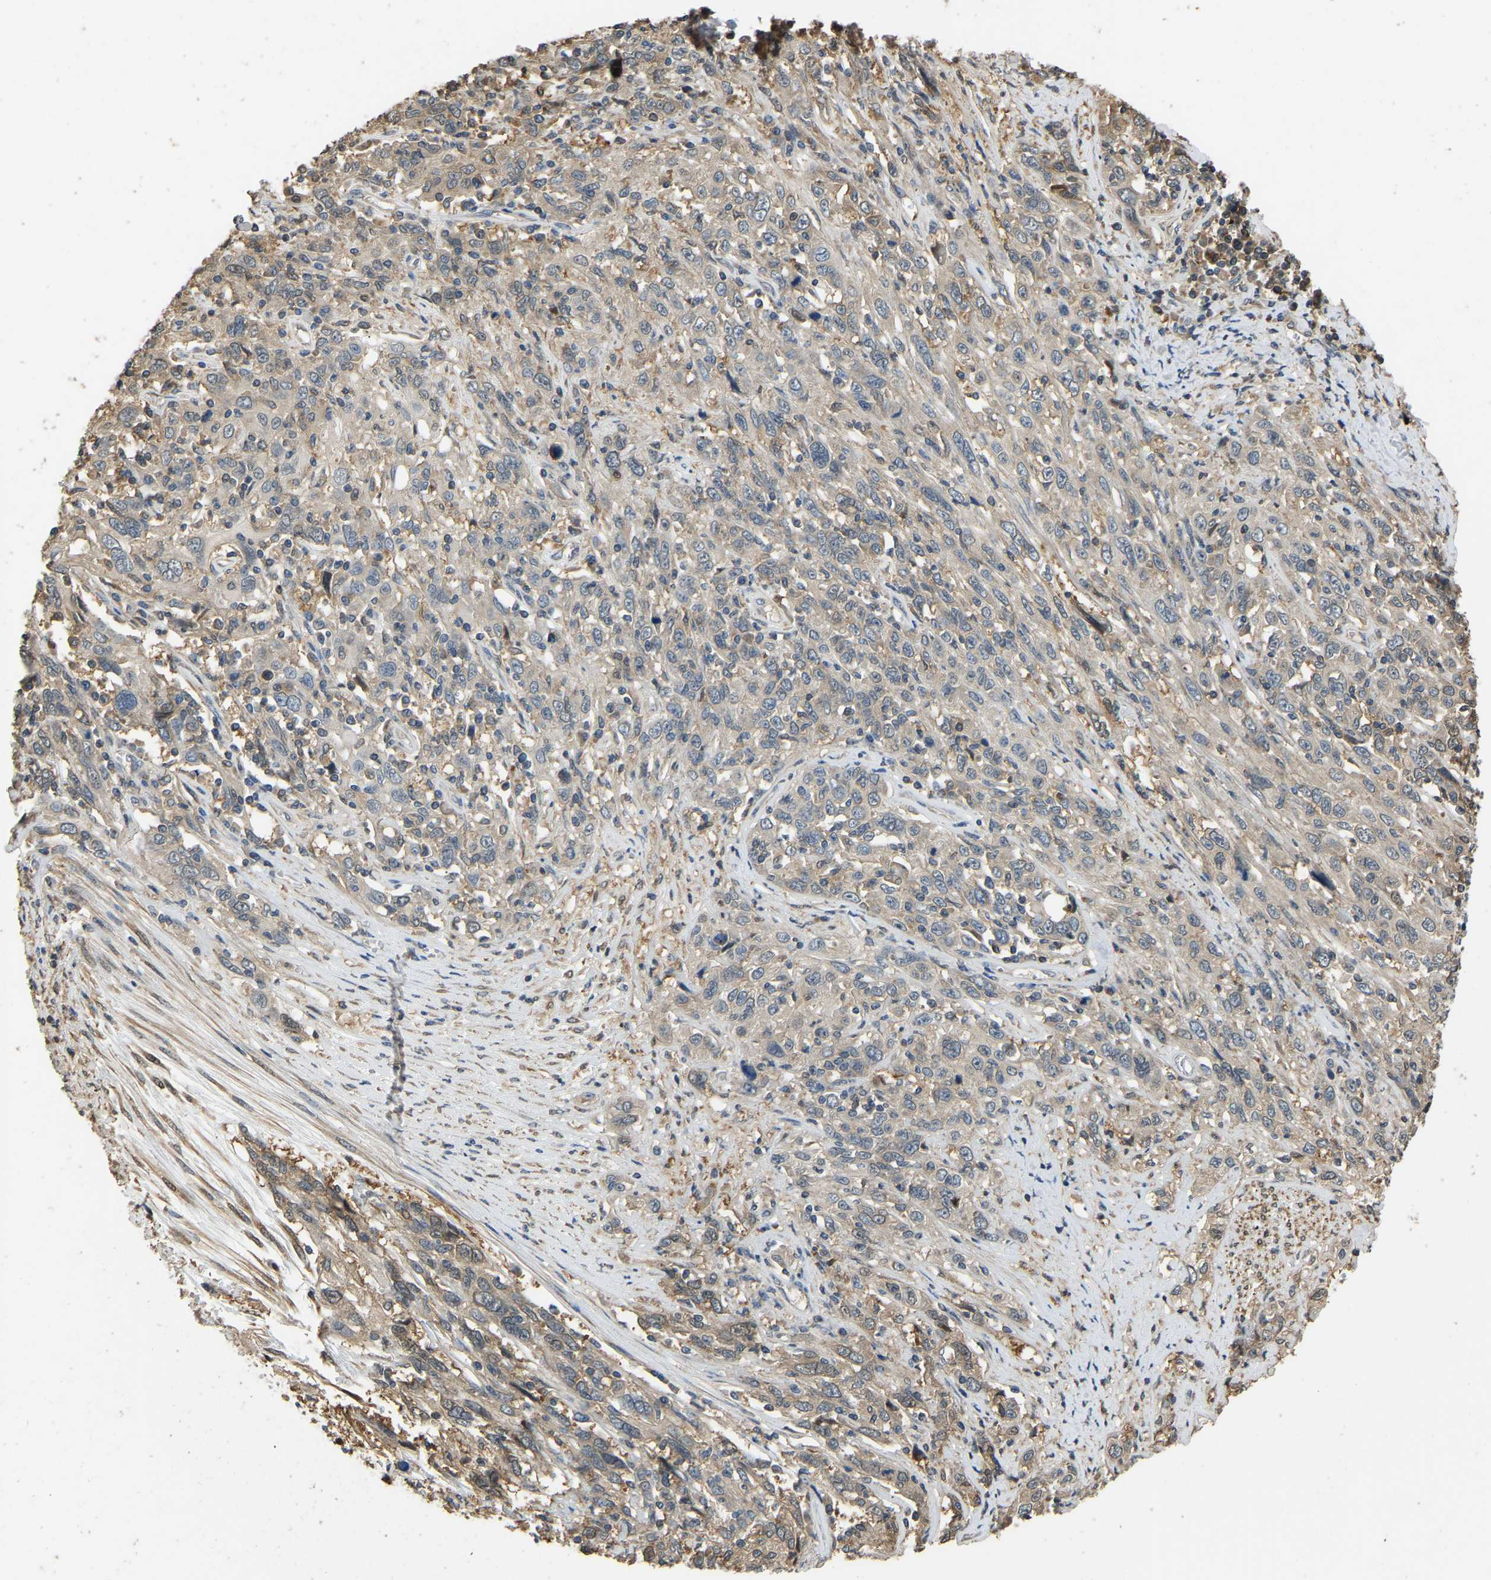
{"staining": {"intensity": "weak", "quantity": ">75%", "location": "cytoplasmic/membranous"}, "tissue": "cervical cancer", "cell_type": "Tumor cells", "image_type": "cancer", "snomed": [{"axis": "morphology", "description": "Squamous cell carcinoma, NOS"}, {"axis": "topography", "description": "Cervix"}], "caption": "Cervical cancer (squamous cell carcinoma) was stained to show a protein in brown. There is low levels of weak cytoplasmic/membranous expression in approximately >75% of tumor cells.", "gene": "TUFM", "patient": {"sex": "female", "age": 46}}